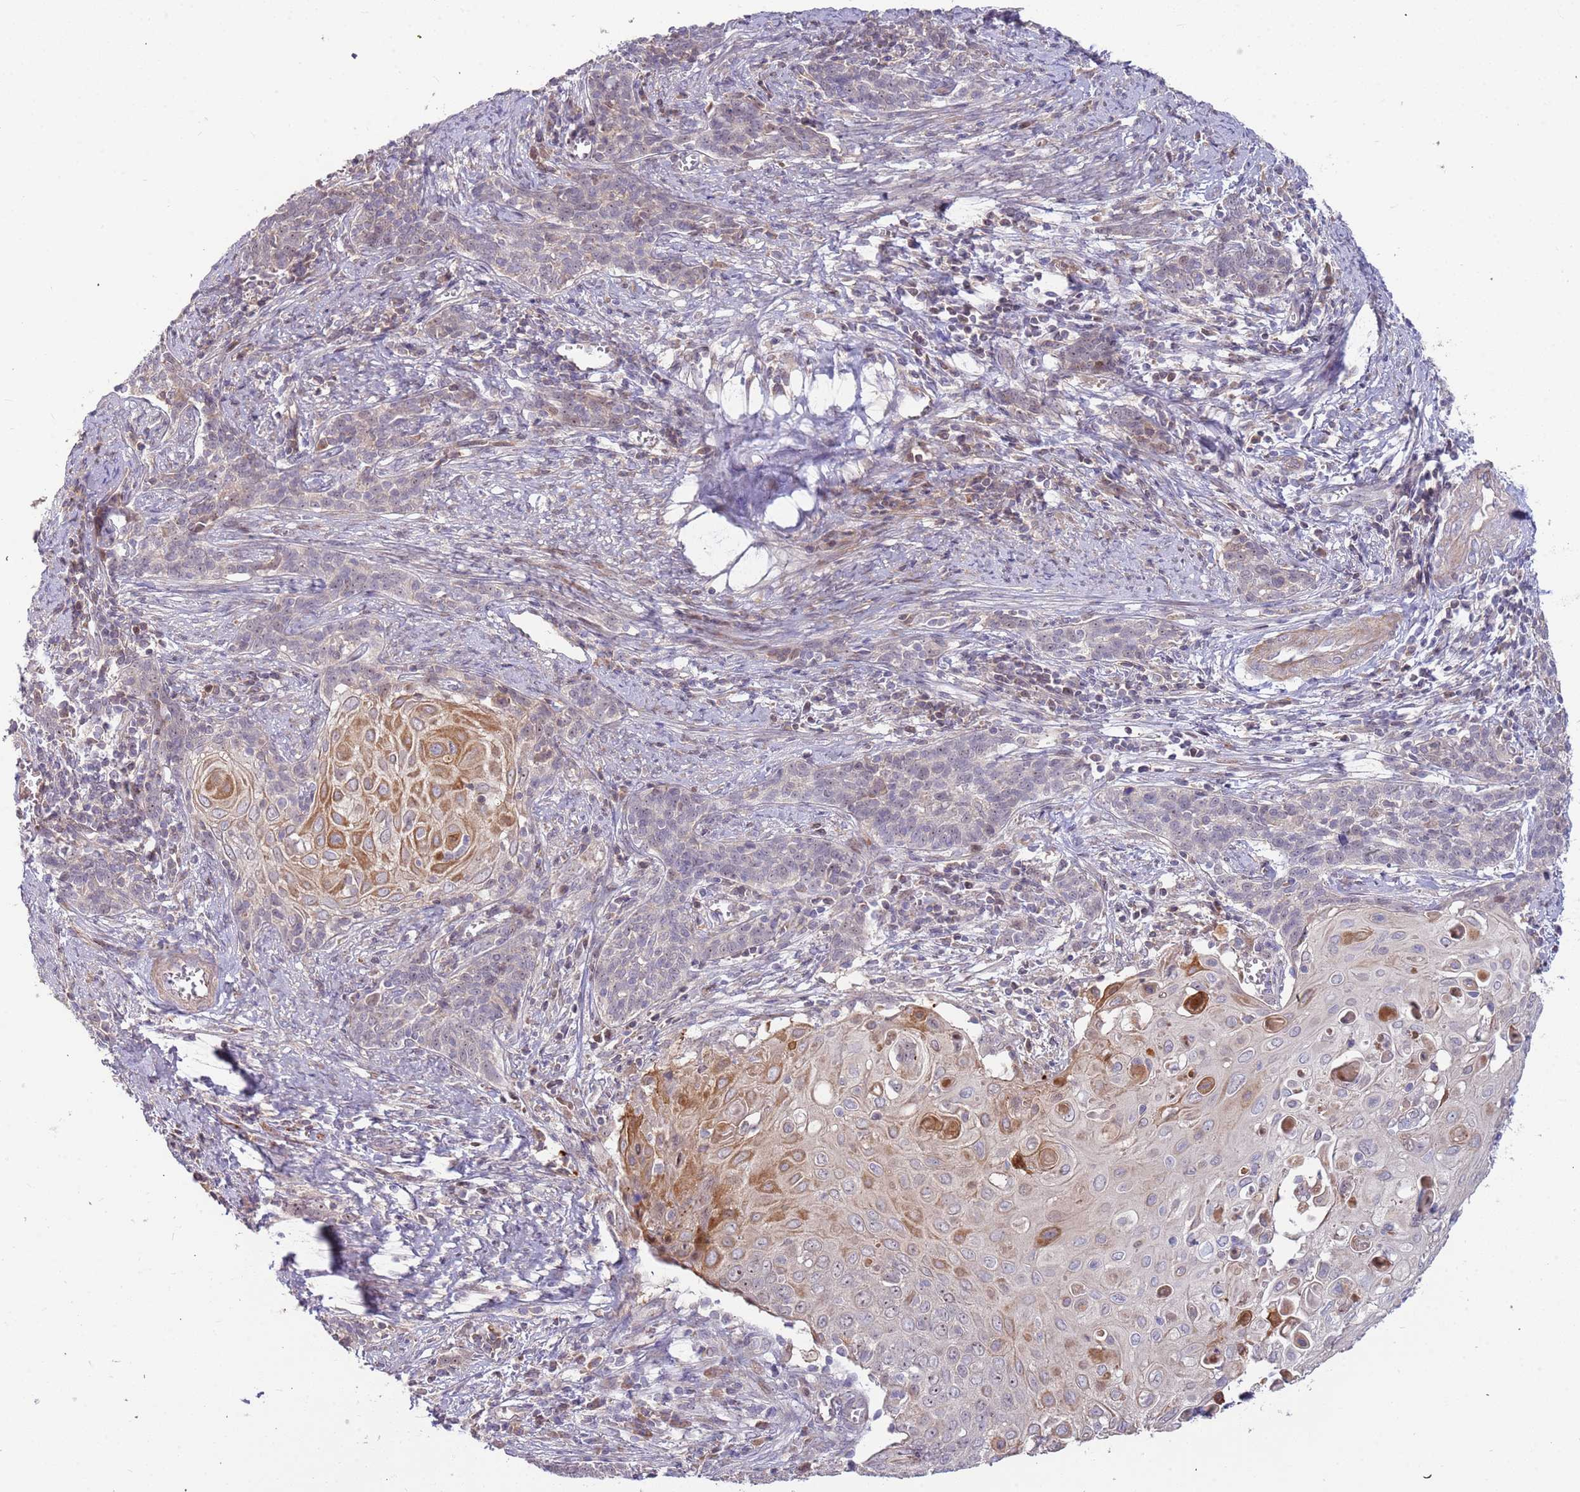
{"staining": {"intensity": "moderate", "quantity": "<25%", "location": "cytoplasmic/membranous,nuclear"}, "tissue": "cervical cancer", "cell_type": "Tumor cells", "image_type": "cancer", "snomed": [{"axis": "morphology", "description": "Squamous cell carcinoma, NOS"}, {"axis": "topography", "description": "Cervix"}], "caption": "A high-resolution image shows immunohistochemistry staining of cervical cancer (squamous cell carcinoma), which reveals moderate cytoplasmic/membranous and nuclear positivity in about <25% of tumor cells.", "gene": "TRAPPC6B", "patient": {"sex": "female", "age": 39}}